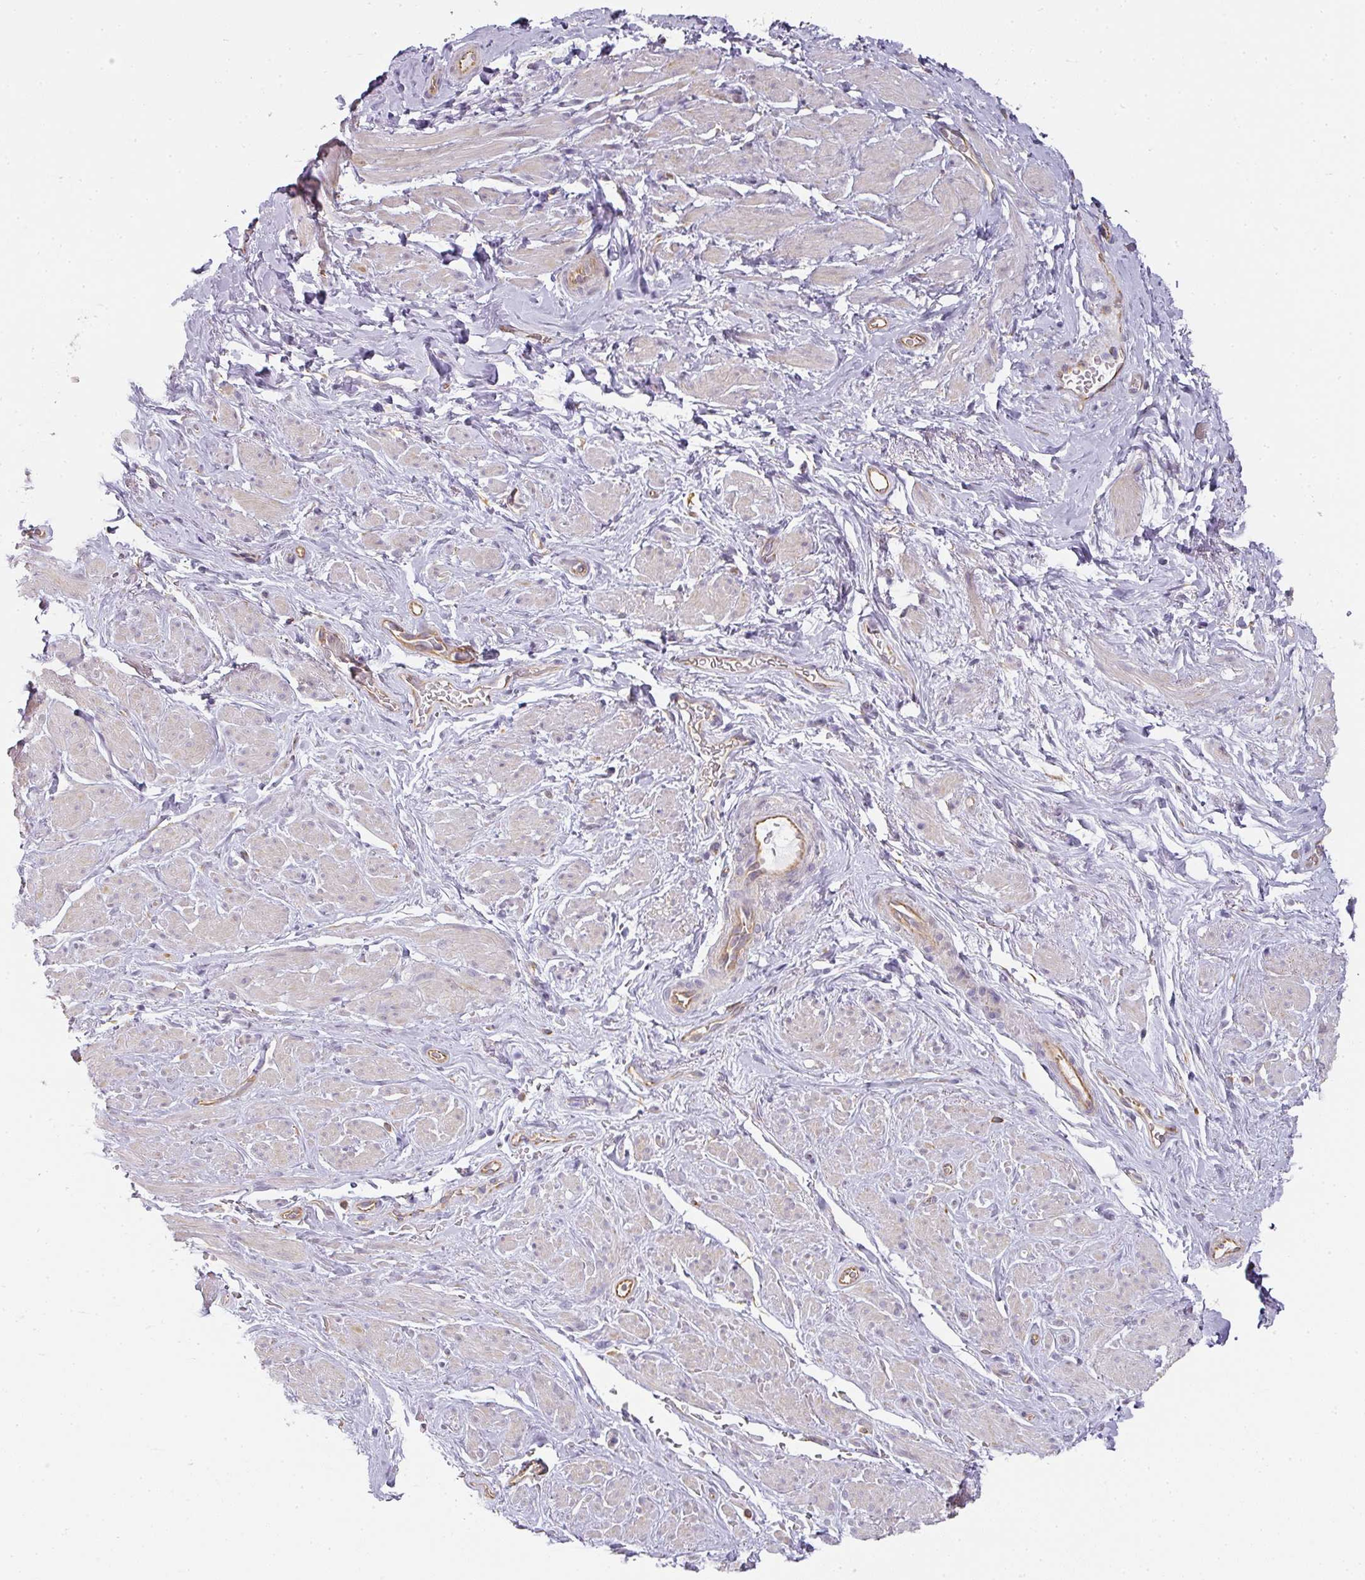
{"staining": {"intensity": "negative", "quantity": "none", "location": "none"}, "tissue": "smooth muscle", "cell_type": "Smooth muscle cells", "image_type": "normal", "snomed": [{"axis": "morphology", "description": "Normal tissue, NOS"}, {"axis": "topography", "description": "Smooth muscle"}, {"axis": "topography", "description": "Peripheral nerve tissue"}], "caption": "Smooth muscle was stained to show a protein in brown. There is no significant expression in smooth muscle cells. Brightfield microscopy of immunohistochemistry (IHC) stained with DAB (3,3'-diaminobenzidine) (brown) and hematoxylin (blue), captured at high magnification.", "gene": "ATP8B2", "patient": {"sex": "male", "age": 69}}